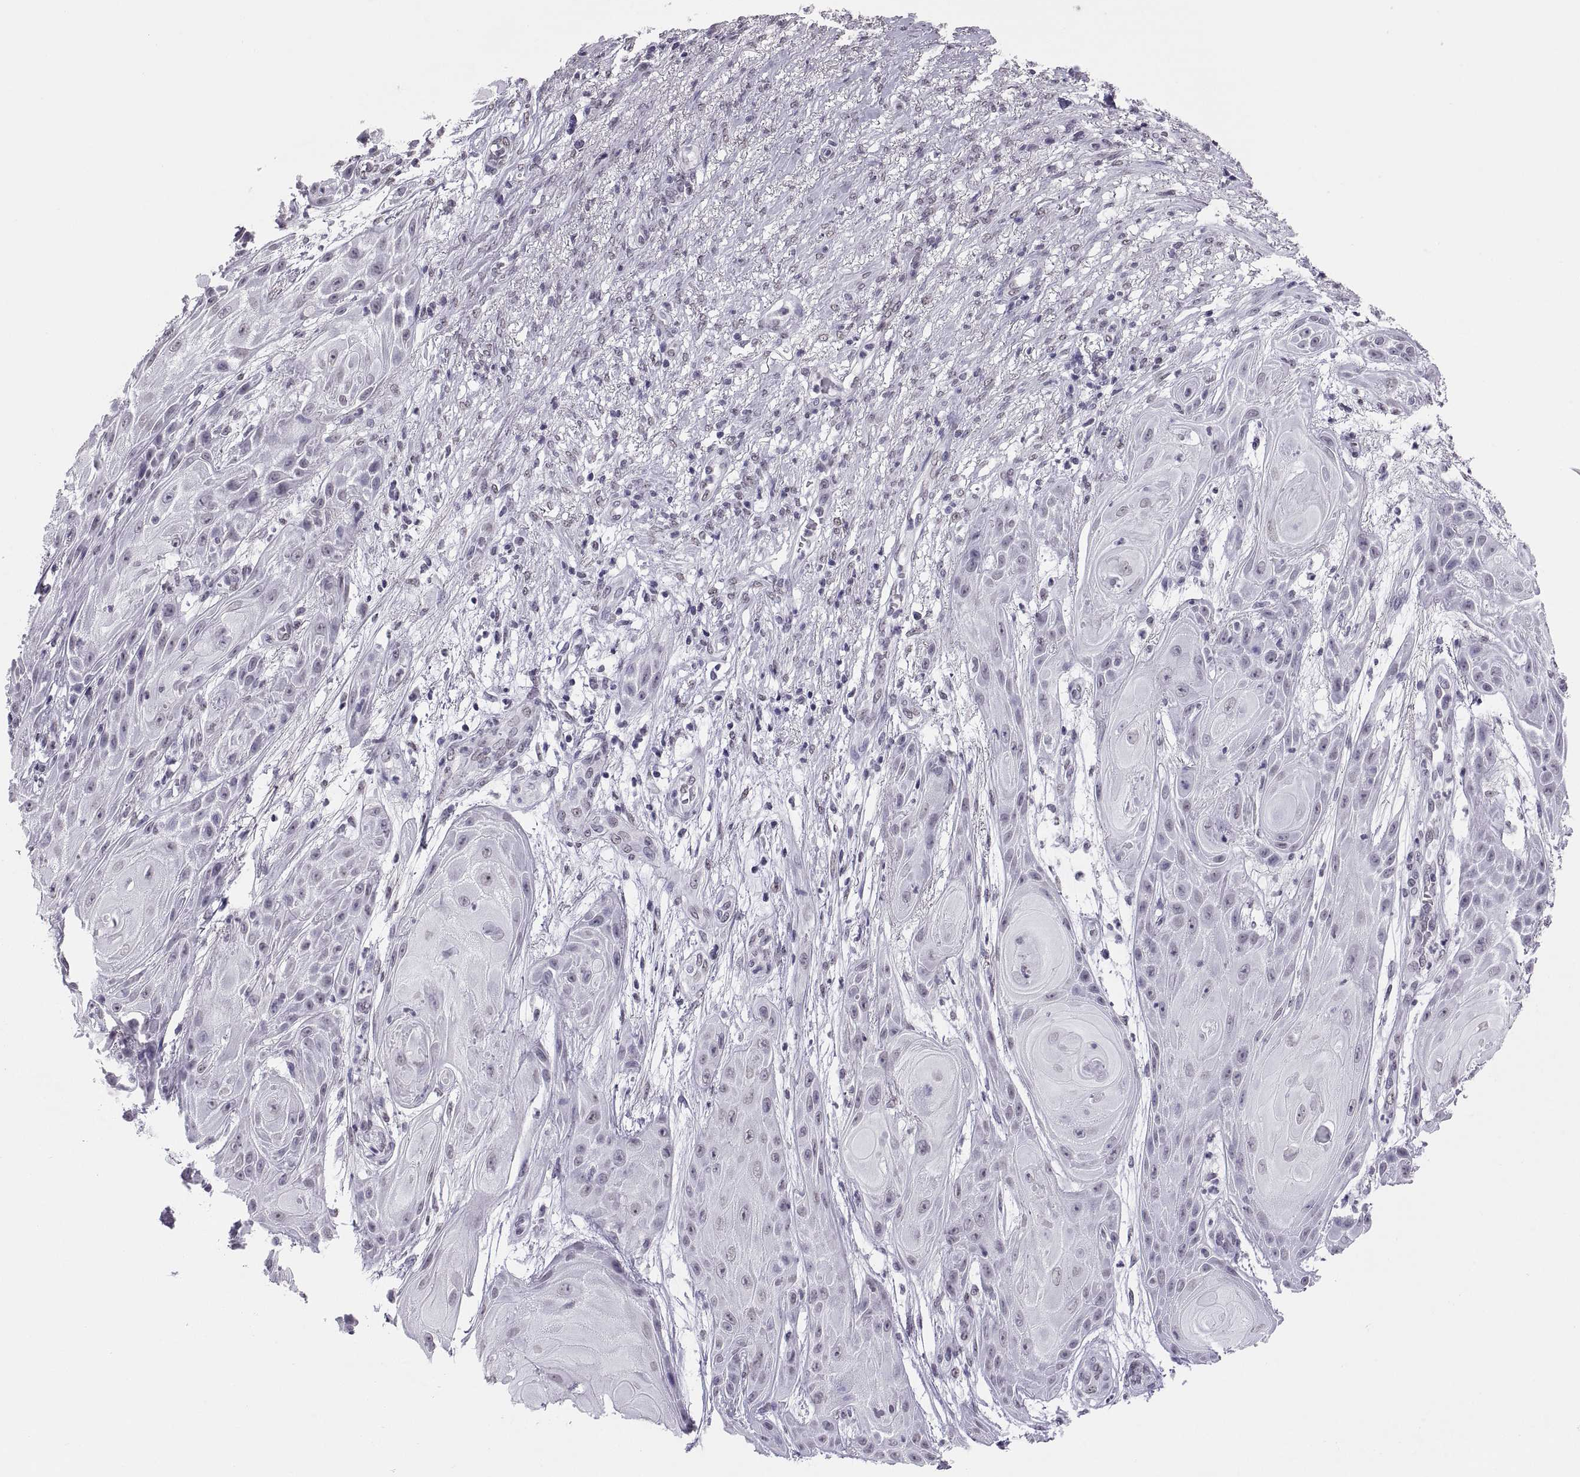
{"staining": {"intensity": "negative", "quantity": "none", "location": "none"}, "tissue": "skin cancer", "cell_type": "Tumor cells", "image_type": "cancer", "snomed": [{"axis": "morphology", "description": "Squamous cell carcinoma, NOS"}, {"axis": "topography", "description": "Skin"}], "caption": "A photomicrograph of human skin squamous cell carcinoma is negative for staining in tumor cells. (Brightfield microscopy of DAB immunohistochemistry (IHC) at high magnification).", "gene": "CARTPT", "patient": {"sex": "male", "age": 62}}